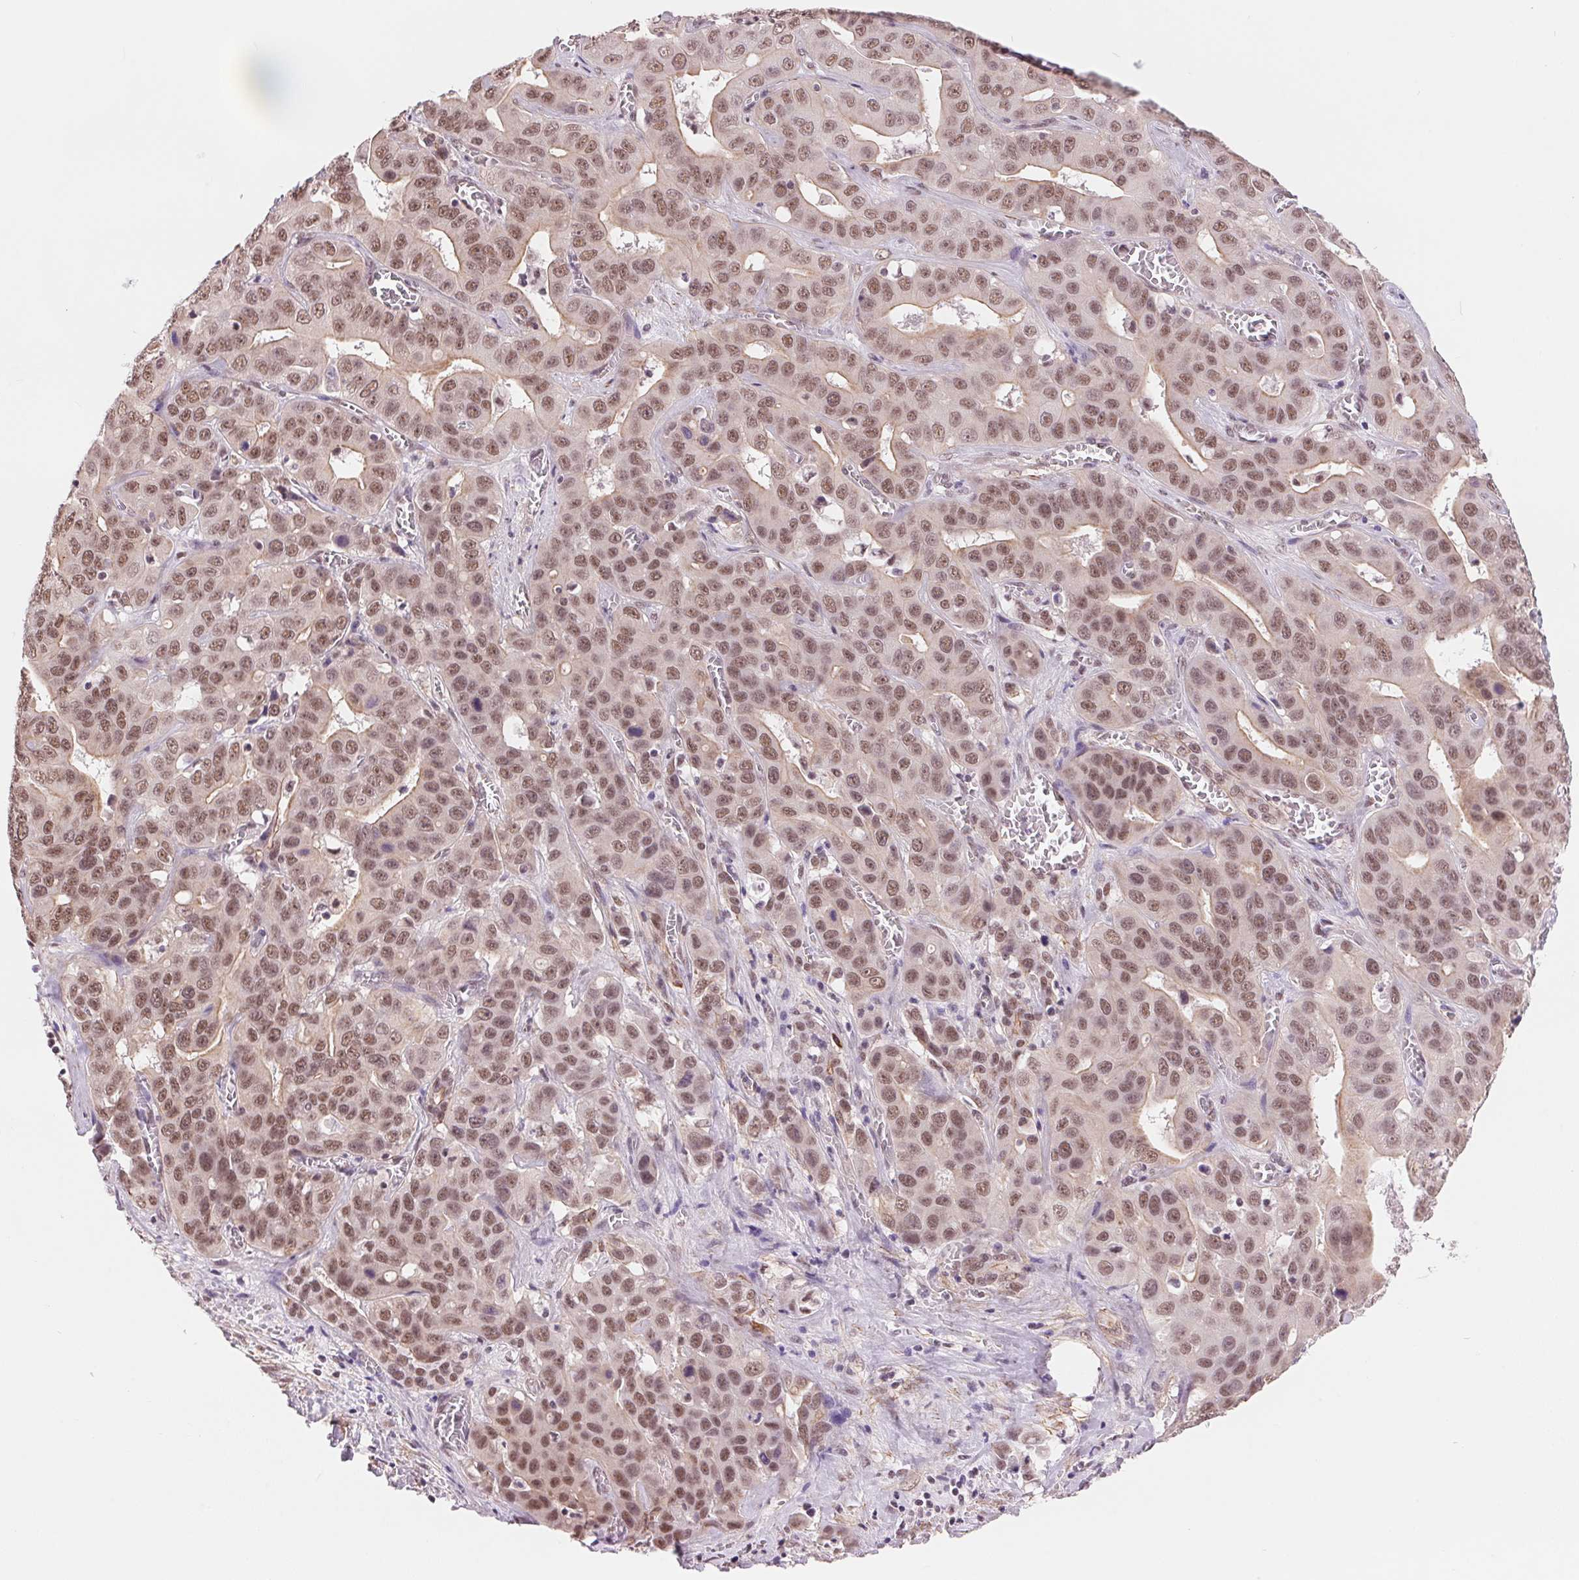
{"staining": {"intensity": "moderate", "quantity": ">75%", "location": "nuclear"}, "tissue": "liver cancer", "cell_type": "Tumor cells", "image_type": "cancer", "snomed": [{"axis": "morphology", "description": "Cholangiocarcinoma"}, {"axis": "topography", "description": "Liver"}], "caption": "Immunohistochemistry (IHC) image of liver cancer stained for a protein (brown), which displays medium levels of moderate nuclear staining in about >75% of tumor cells.", "gene": "BCAT1", "patient": {"sex": "female", "age": 52}}